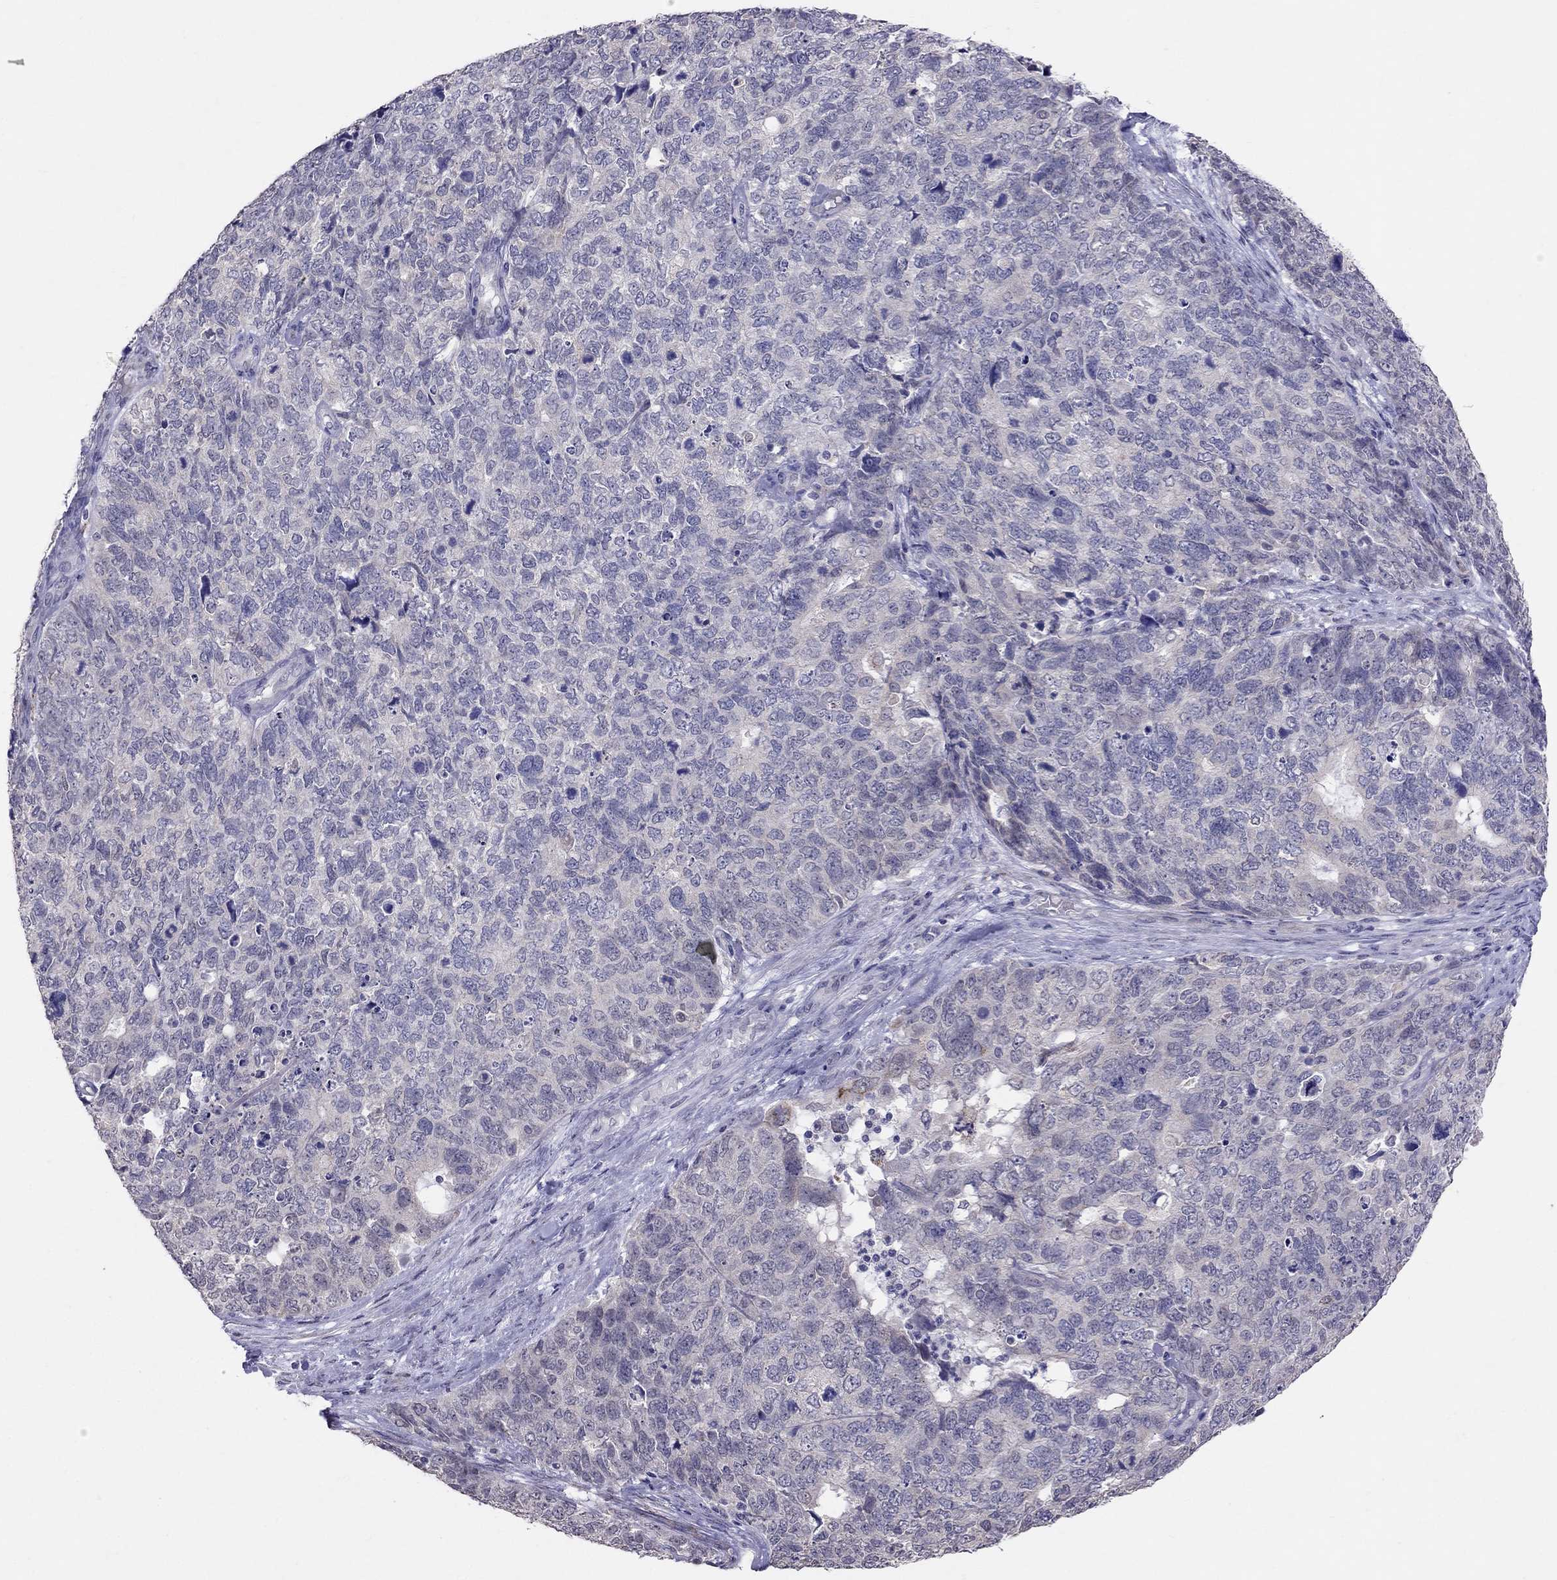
{"staining": {"intensity": "negative", "quantity": "none", "location": "none"}, "tissue": "cervical cancer", "cell_type": "Tumor cells", "image_type": "cancer", "snomed": [{"axis": "morphology", "description": "Squamous cell carcinoma, NOS"}, {"axis": "topography", "description": "Cervix"}], "caption": "An immunohistochemistry photomicrograph of cervical cancer (squamous cell carcinoma) is shown. There is no staining in tumor cells of cervical cancer (squamous cell carcinoma).", "gene": "MYO3B", "patient": {"sex": "female", "age": 63}}